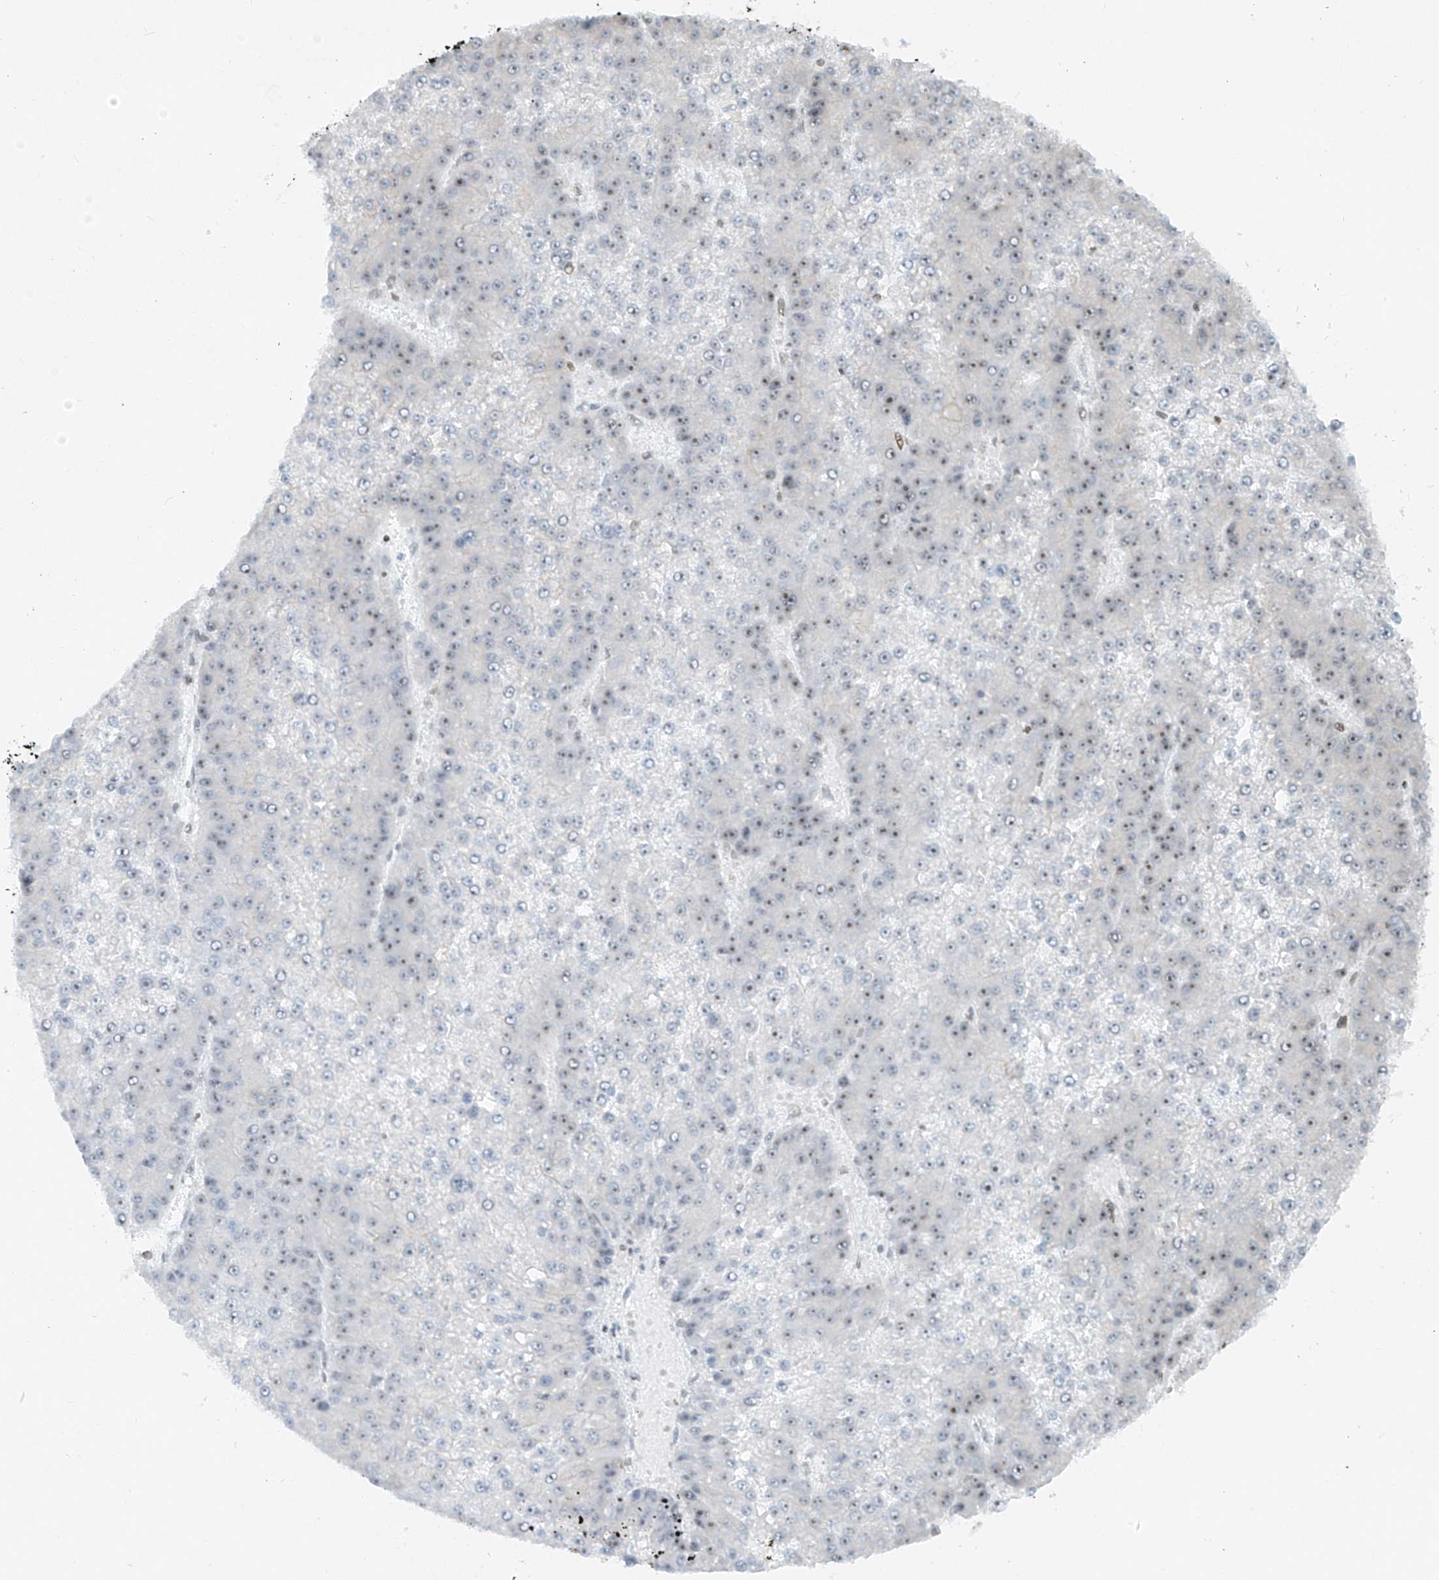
{"staining": {"intensity": "weak", "quantity": "25%-75%", "location": "cytoplasmic/membranous,nuclear"}, "tissue": "liver cancer", "cell_type": "Tumor cells", "image_type": "cancer", "snomed": [{"axis": "morphology", "description": "Carcinoma, Hepatocellular, NOS"}, {"axis": "topography", "description": "Liver"}], "caption": "Immunohistochemistry of liver hepatocellular carcinoma exhibits low levels of weak cytoplasmic/membranous and nuclear expression in approximately 25%-75% of tumor cells. (DAB IHC, brown staining for protein, blue staining for nuclei).", "gene": "SAMD15", "patient": {"sex": "female", "age": 73}}